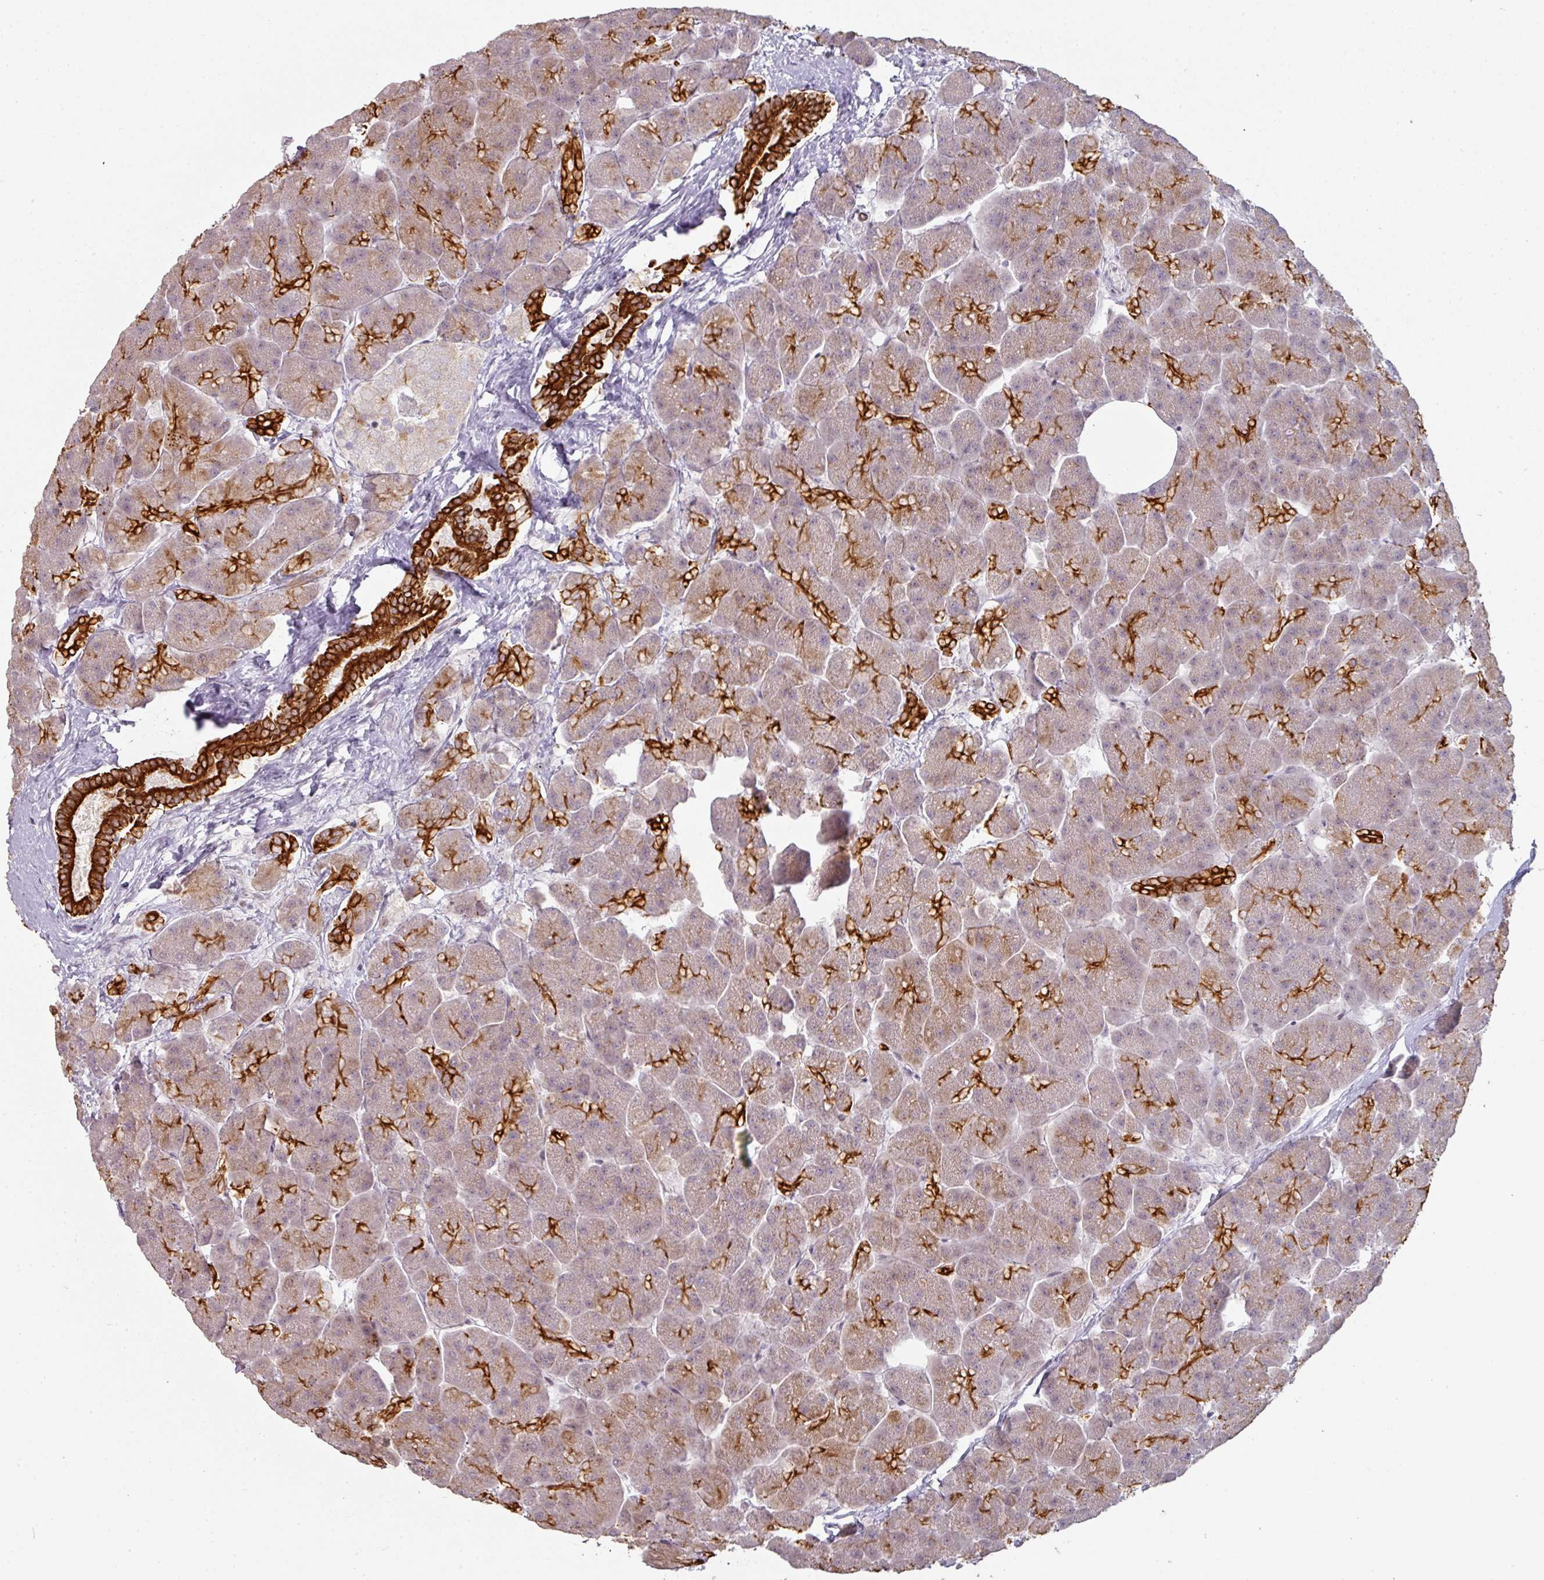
{"staining": {"intensity": "strong", "quantity": "25%-75%", "location": "cytoplasmic/membranous"}, "tissue": "pancreas", "cell_type": "Exocrine glandular cells", "image_type": "normal", "snomed": [{"axis": "morphology", "description": "Normal tissue, NOS"}, {"axis": "topography", "description": "Pancreas"}, {"axis": "topography", "description": "Peripheral nerve tissue"}], "caption": "Immunohistochemistry staining of benign pancreas, which reveals high levels of strong cytoplasmic/membranous staining in about 25%-75% of exocrine glandular cells indicating strong cytoplasmic/membranous protein positivity. The staining was performed using DAB (3,3'-diaminobenzidine) (brown) for protein detection and nuclei were counterstained in hematoxylin (blue).", "gene": "GTF2H3", "patient": {"sex": "male", "age": 54}}